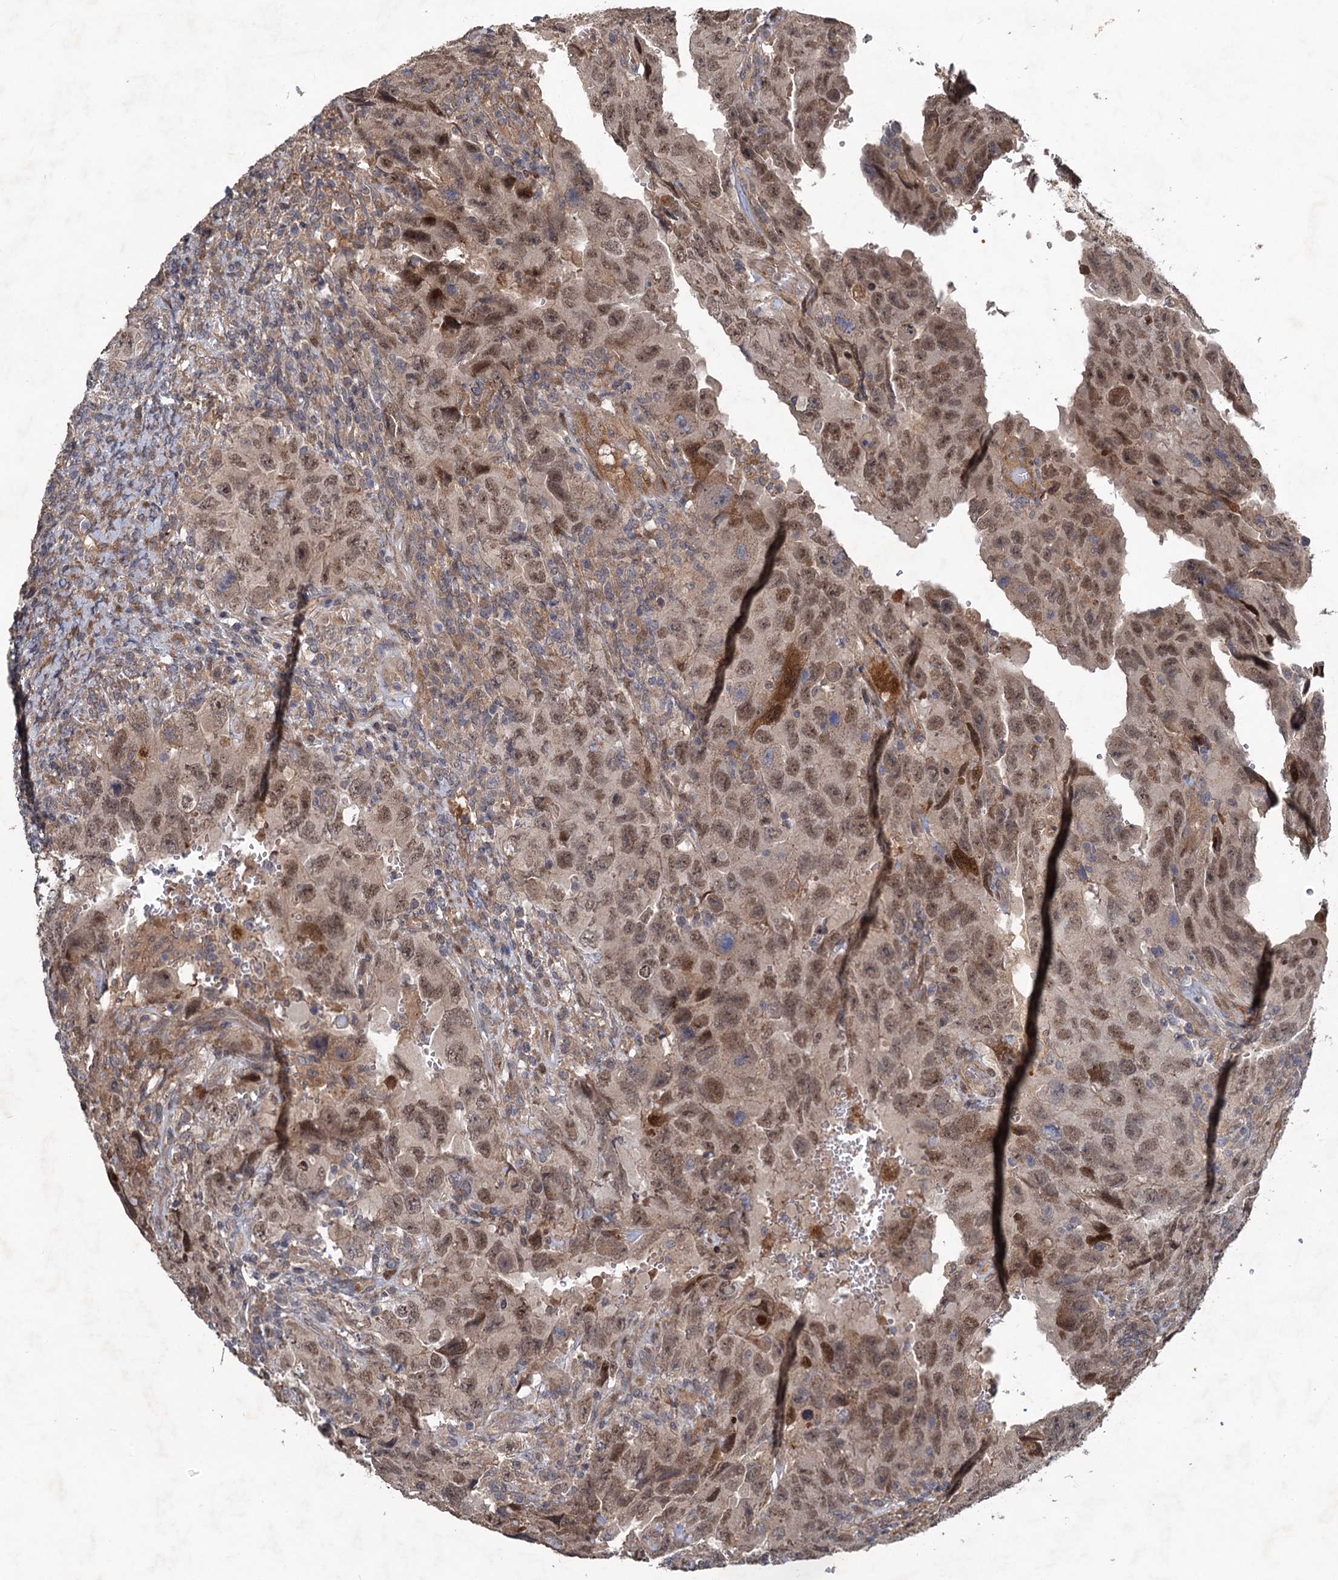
{"staining": {"intensity": "moderate", "quantity": ">75%", "location": "nuclear"}, "tissue": "testis cancer", "cell_type": "Tumor cells", "image_type": "cancer", "snomed": [{"axis": "morphology", "description": "Carcinoma, Embryonal, NOS"}, {"axis": "topography", "description": "Testis"}], "caption": "High-magnification brightfield microscopy of embryonal carcinoma (testis) stained with DAB (brown) and counterstained with hematoxylin (blue). tumor cells exhibit moderate nuclear positivity is present in approximately>75% of cells.", "gene": "NUDT22", "patient": {"sex": "male", "age": 26}}